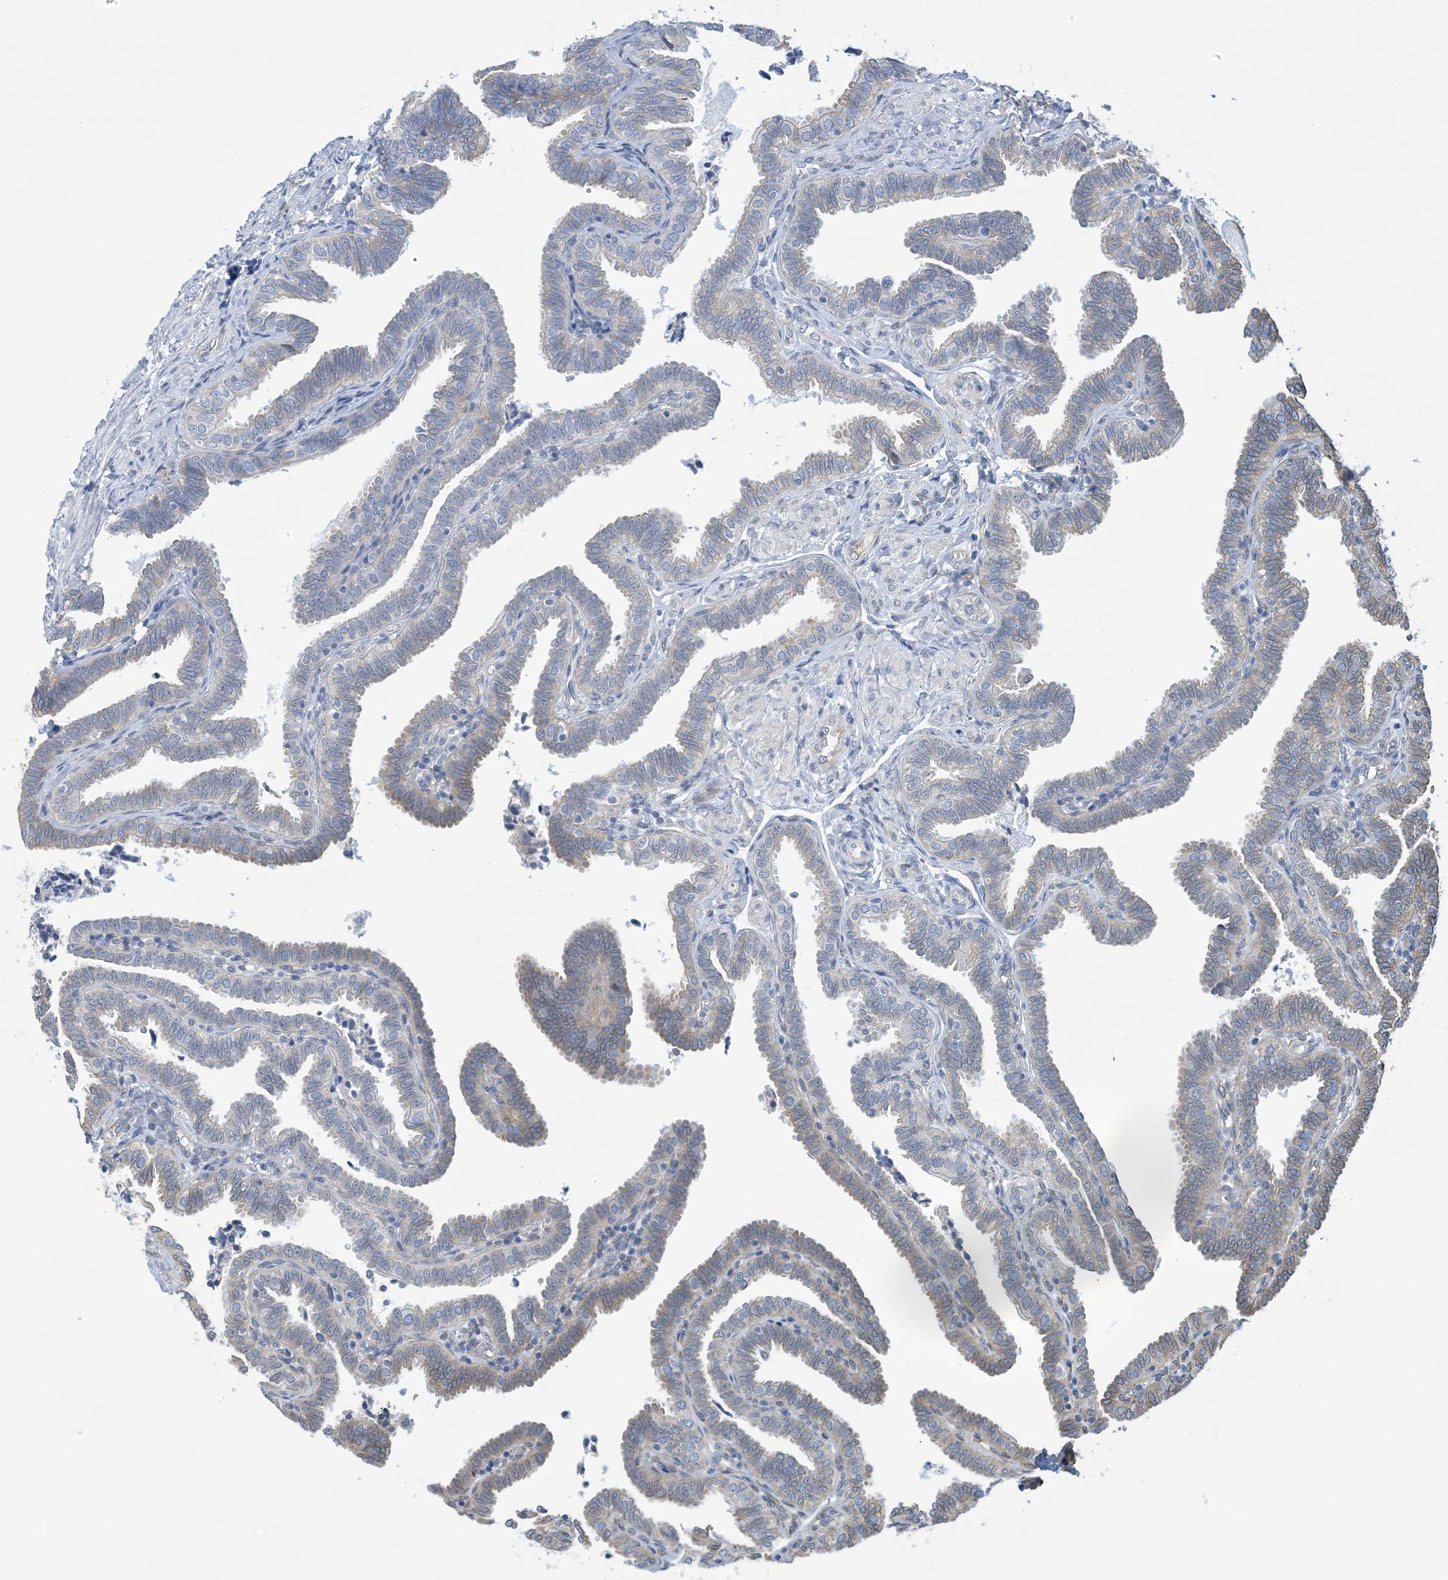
{"staining": {"intensity": "negative", "quantity": "none", "location": "none"}, "tissue": "fallopian tube", "cell_type": "Glandular cells", "image_type": "normal", "snomed": [{"axis": "morphology", "description": "Normal tissue, NOS"}, {"axis": "topography", "description": "Fallopian tube"}], "caption": "The photomicrograph reveals no staining of glandular cells in benign fallopian tube.", "gene": "CCDC14", "patient": {"sex": "female", "age": 39}}